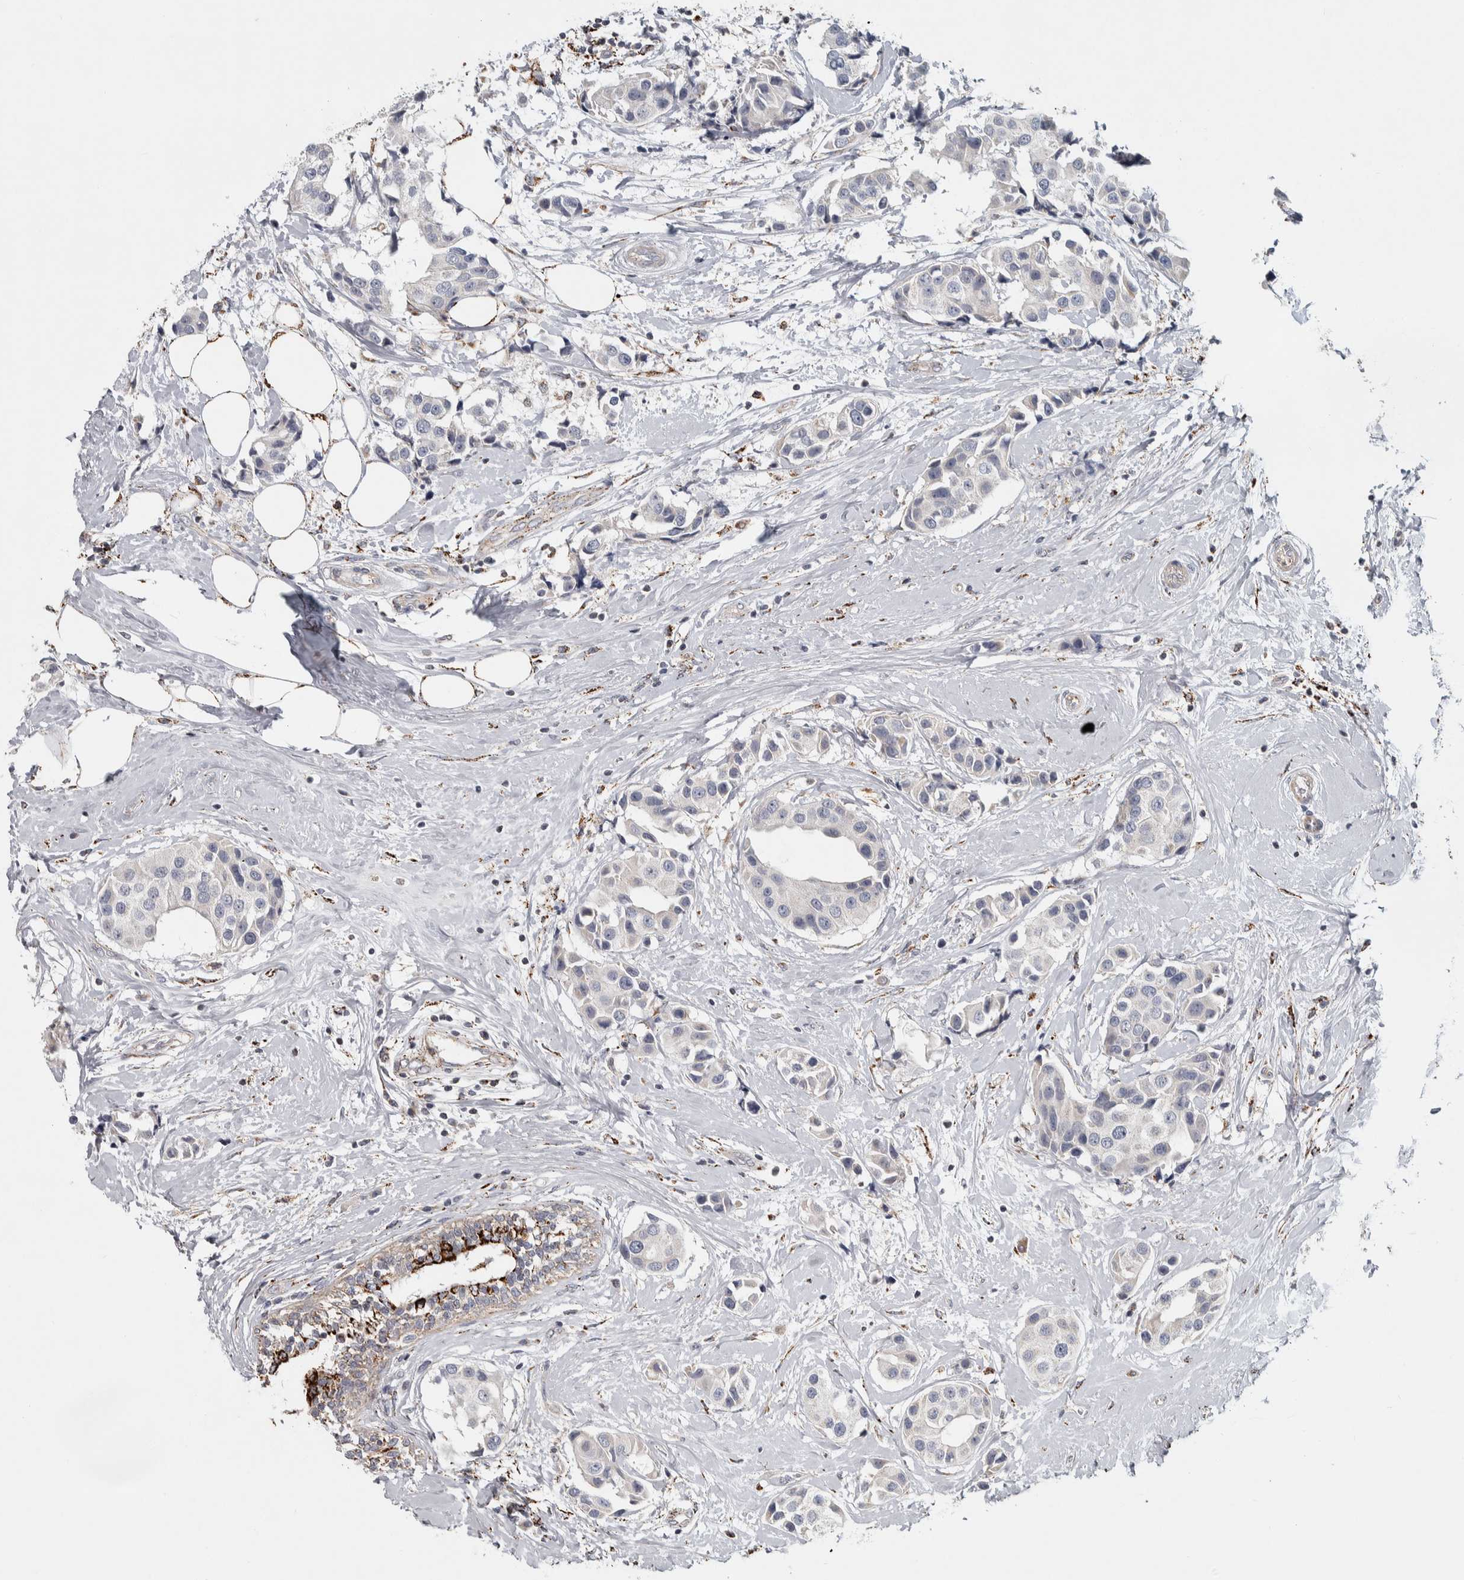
{"staining": {"intensity": "negative", "quantity": "none", "location": "none"}, "tissue": "breast cancer", "cell_type": "Tumor cells", "image_type": "cancer", "snomed": [{"axis": "morphology", "description": "Normal tissue, NOS"}, {"axis": "morphology", "description": "Duct carcinoma"}, {"axis": "topography", "description": "Breast"}], "caption": "Immunohistochemical staining of breast cancer exhibits no significant staining in tumor cells.", "gene": "FAM78A", "patient": {"sex": "female", "age": 39}}